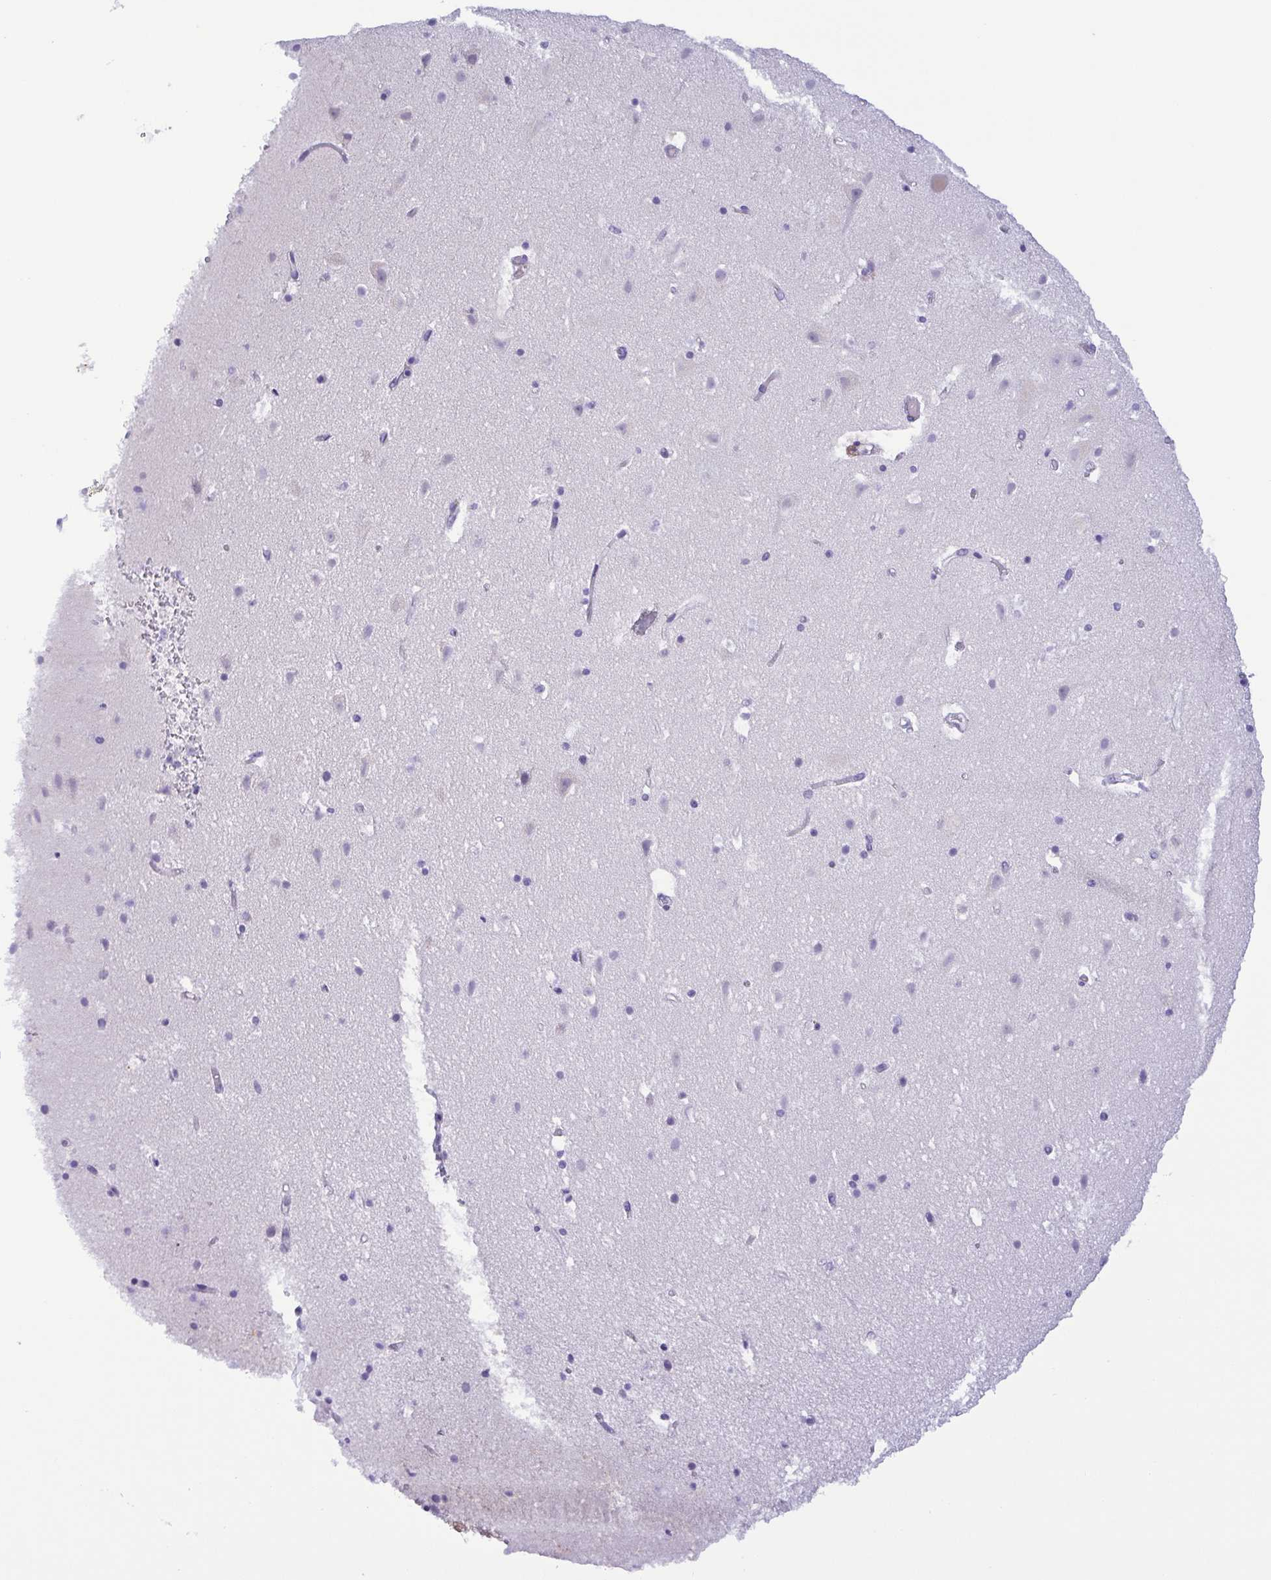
{"staining": {"intensity": "negative", "quantity": "none", "location": "none"}, "tissue": "cerebral cortex", "cell_type": "Endothelial cells", "image_type": "normal", "snomed": [{"axis": "morphology", "description": "Normal tissue, NOS"}, {"axis": "topography", "description": "Cerebral cortex"}], "caption": "IHC of unremarkable human cerebral cortex demonstrates no staining in endothelial cells.", "gene": "MYL7", "patient": {"sex": "female", "age": 42}}